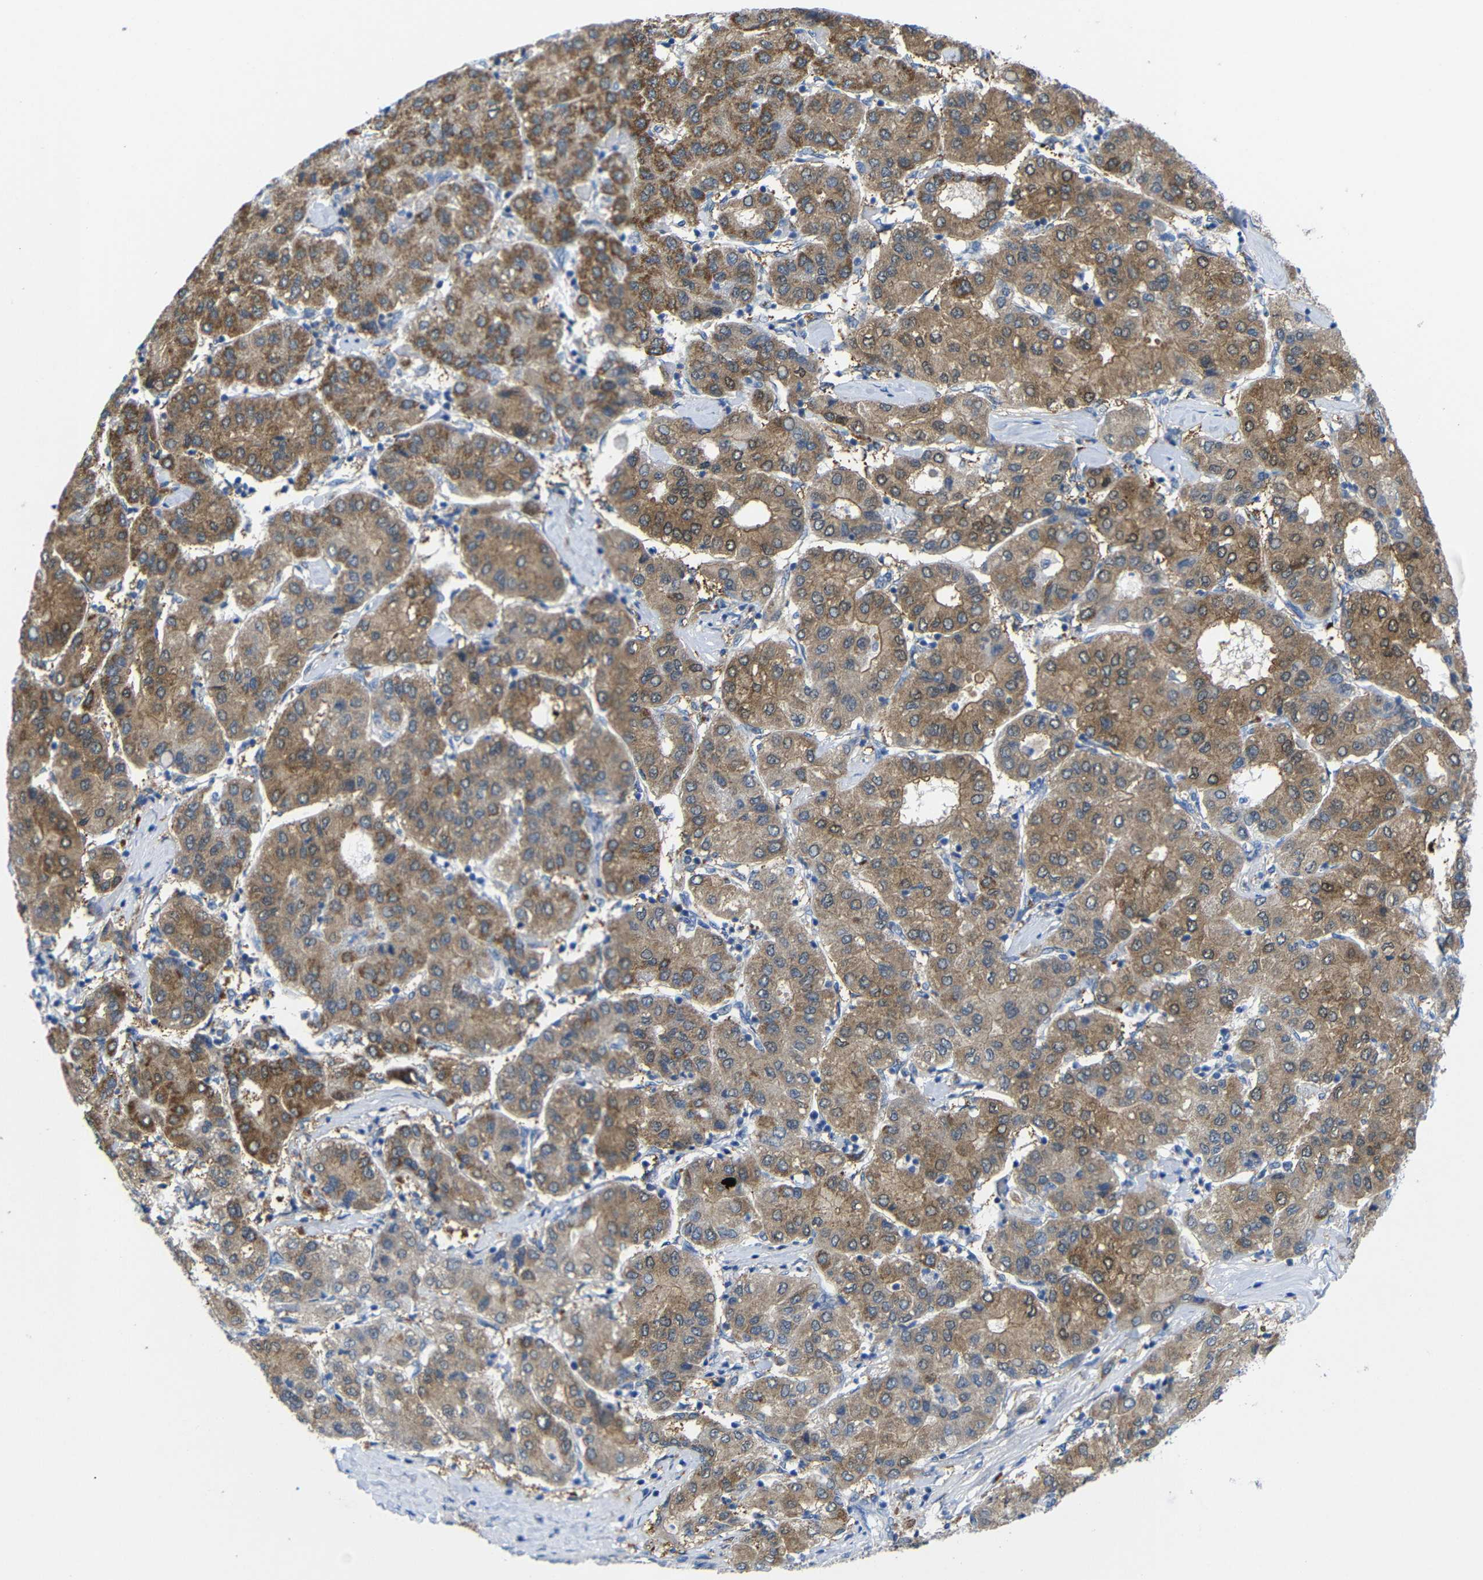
{"staining": {"intensity": "moderate", "quantity": ">75%", "location": "cytoplasmic/membranous"}, "tissue": "liver cancer", "cell_type": "Tumor cells", "image_type": "cancer", "snomed": [{"axis": "morphology", "description": "Carcinoma, Hepatocellular, NOS"}, {"axis": "topography", "description": "Liver"}], "caption": "Immunohistochemistry photomicrograph of neoplastic tissue: liver hepatocellular carcinoma stained using immunohistochemistry displays medium levels of moderate protein expression localized specifically in the cytoplasmic/membranous of tumor cells, appearing as a cytoplasmic/membranous brown color.", "gene": "PEBP1", "patient": {"sex": "male", "age": 65}}